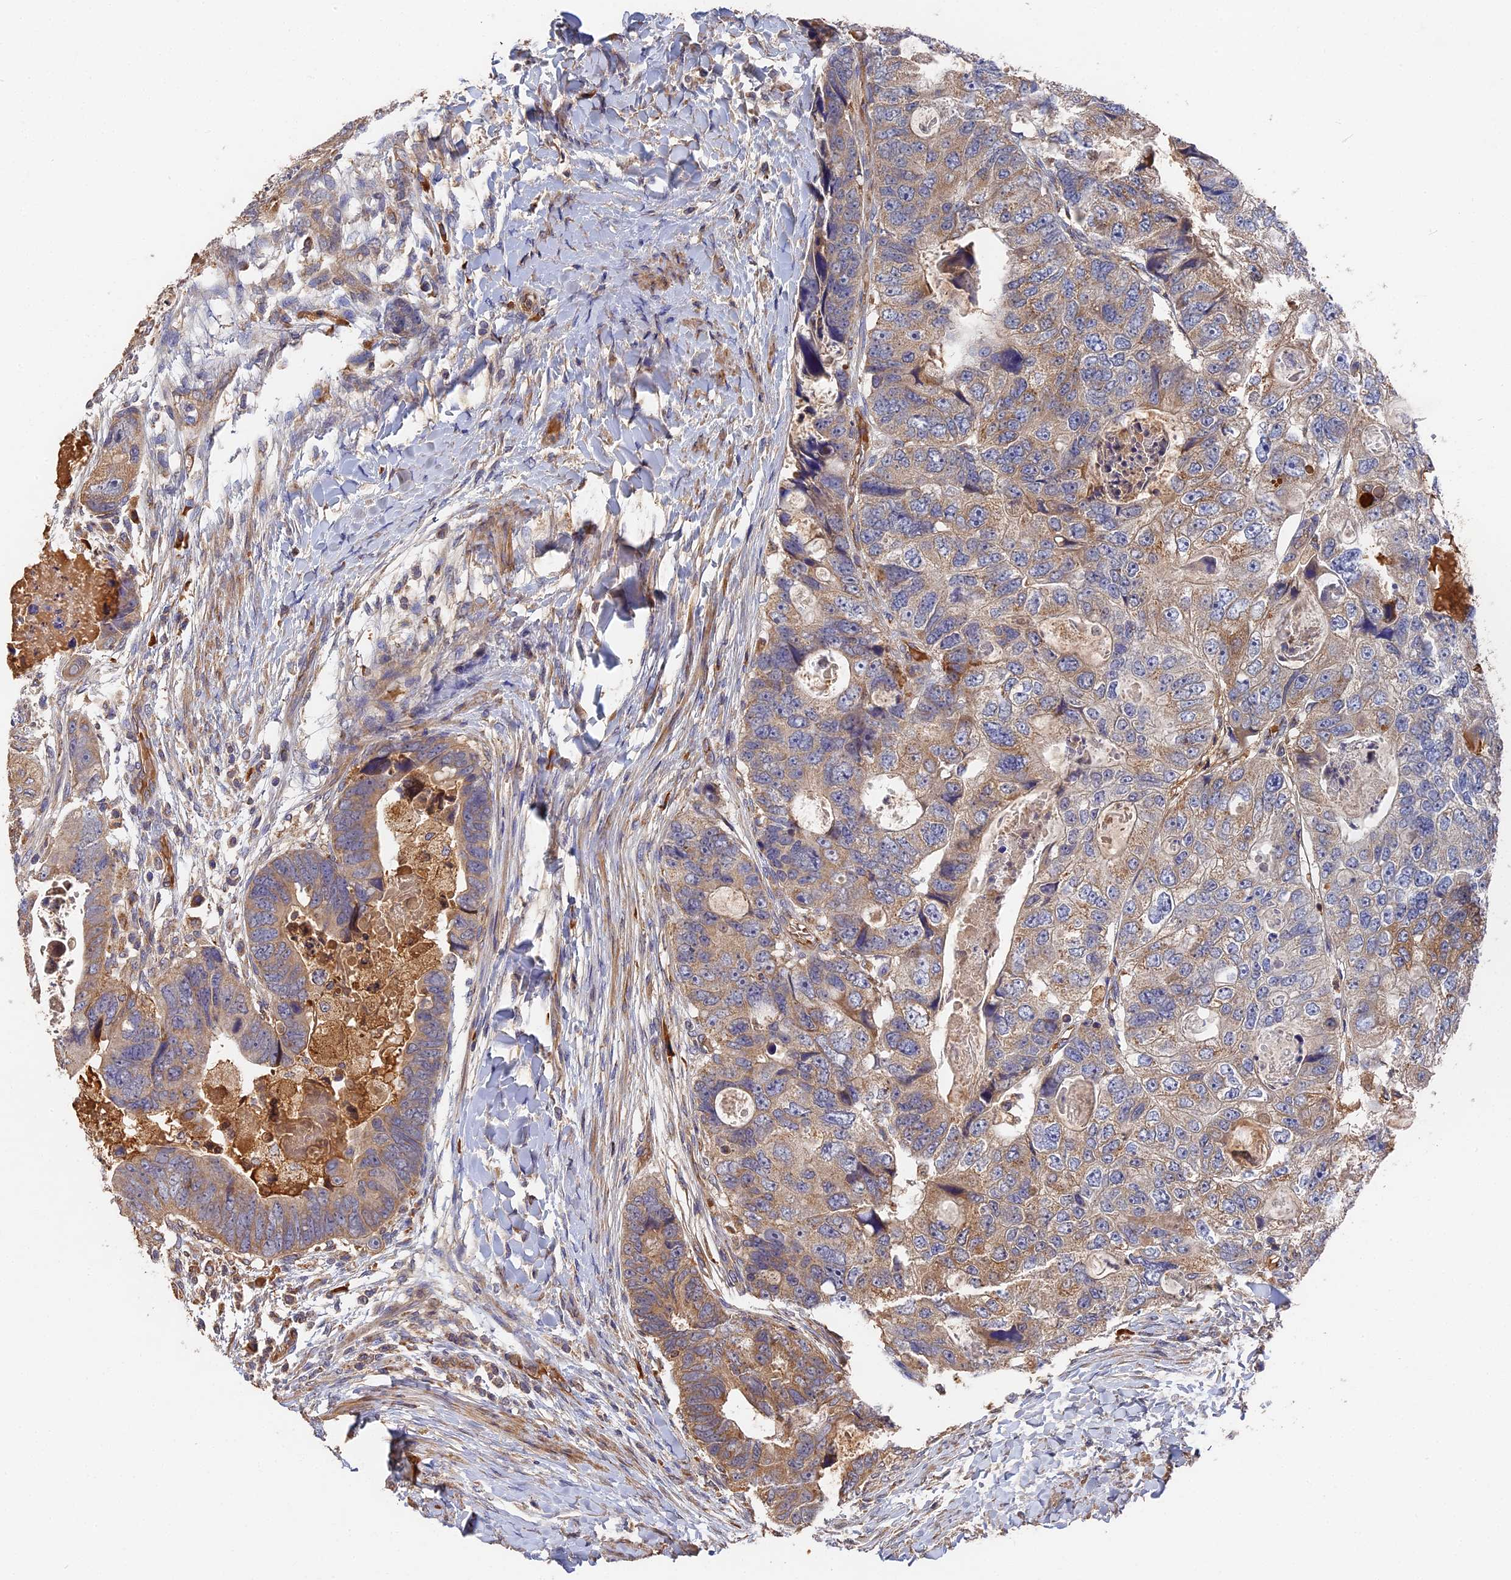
{"staining": {"intensity": "moderate", "quantity": ">75%", "location": "cytoplasmic/membranous"}, "tissue": "colorectal cancer", "cell_type": "Tumor cells", "image_type": "cancer", "snomed": [{"axis": "morphology", "description": "Adenocarcinoma, NOS"}, {"axis": "topography", "description": "Rectum"}], "caption": "Immunohistochemistry (IHC) image of neoplastic tissue: colorectal cancer stained using IHC exhibits medium levels of moderate protein expression localized specifically in the cytoplasmic/membranous of tumor cells, appearing as a cytoplasmic/membranous brown color.", "gene": "DHRS11", "patient": {"sex": "male", "age": 59}}